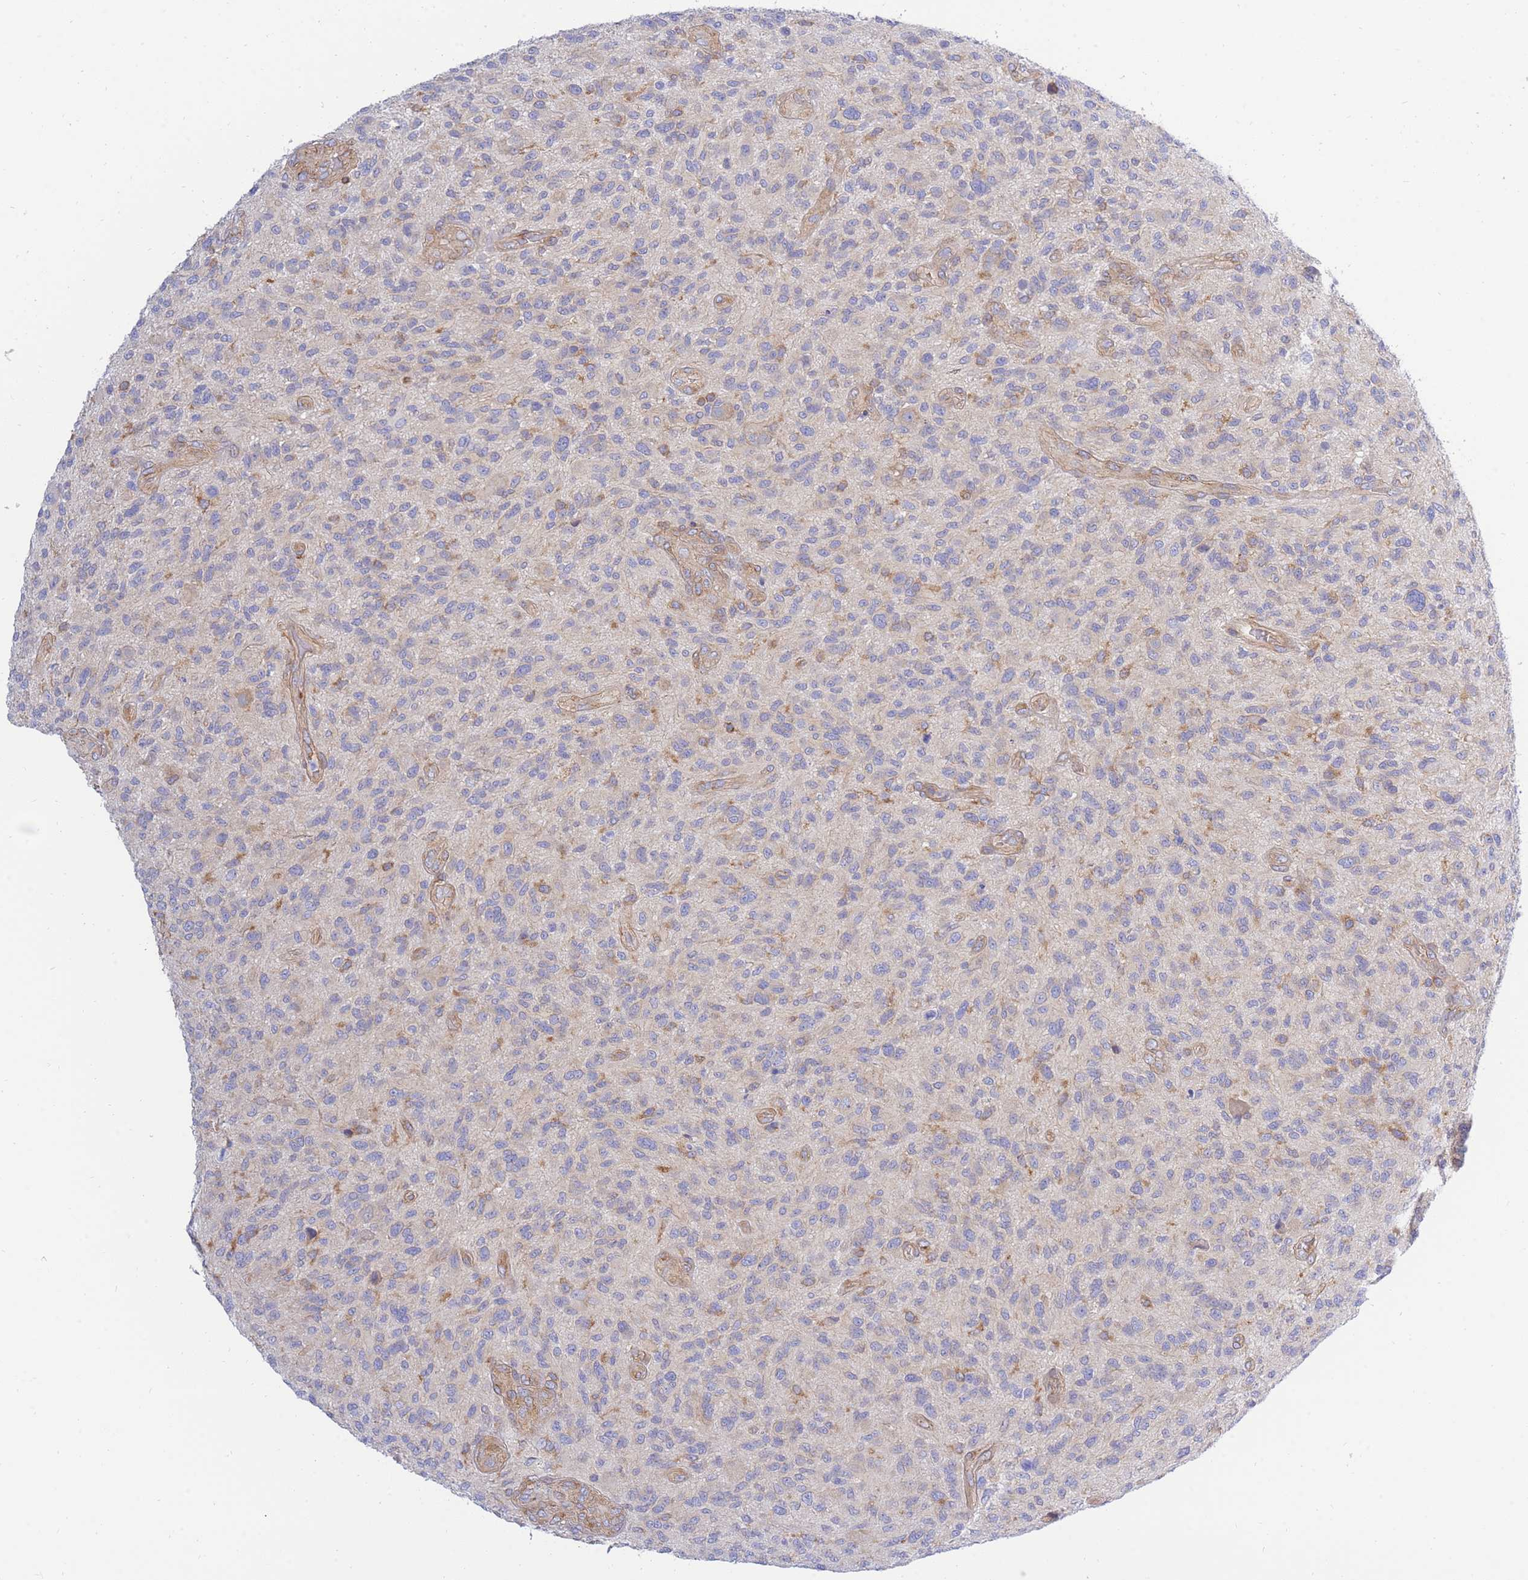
{"staining": {"intensity": "weak", "quantity": "<25%", "location": "cytoplasmic/membranous"}, "tissue": "glioma", "cell_type": "Tumor cells", "image_type": "cancer", "snomed": [{"axis": "morphology", "description": "Glioma, malignant, High grade"}, {"axis": "topography", "description": "Brain"}], "caption": "Immunohistochemistry (IHC) histopathology image of malignant high-grade glioma stained for a protein (brown), which exhibits no staining in tumor cells.", "gene": "REM1", "patient": {"sex": "male", "age": 47}}